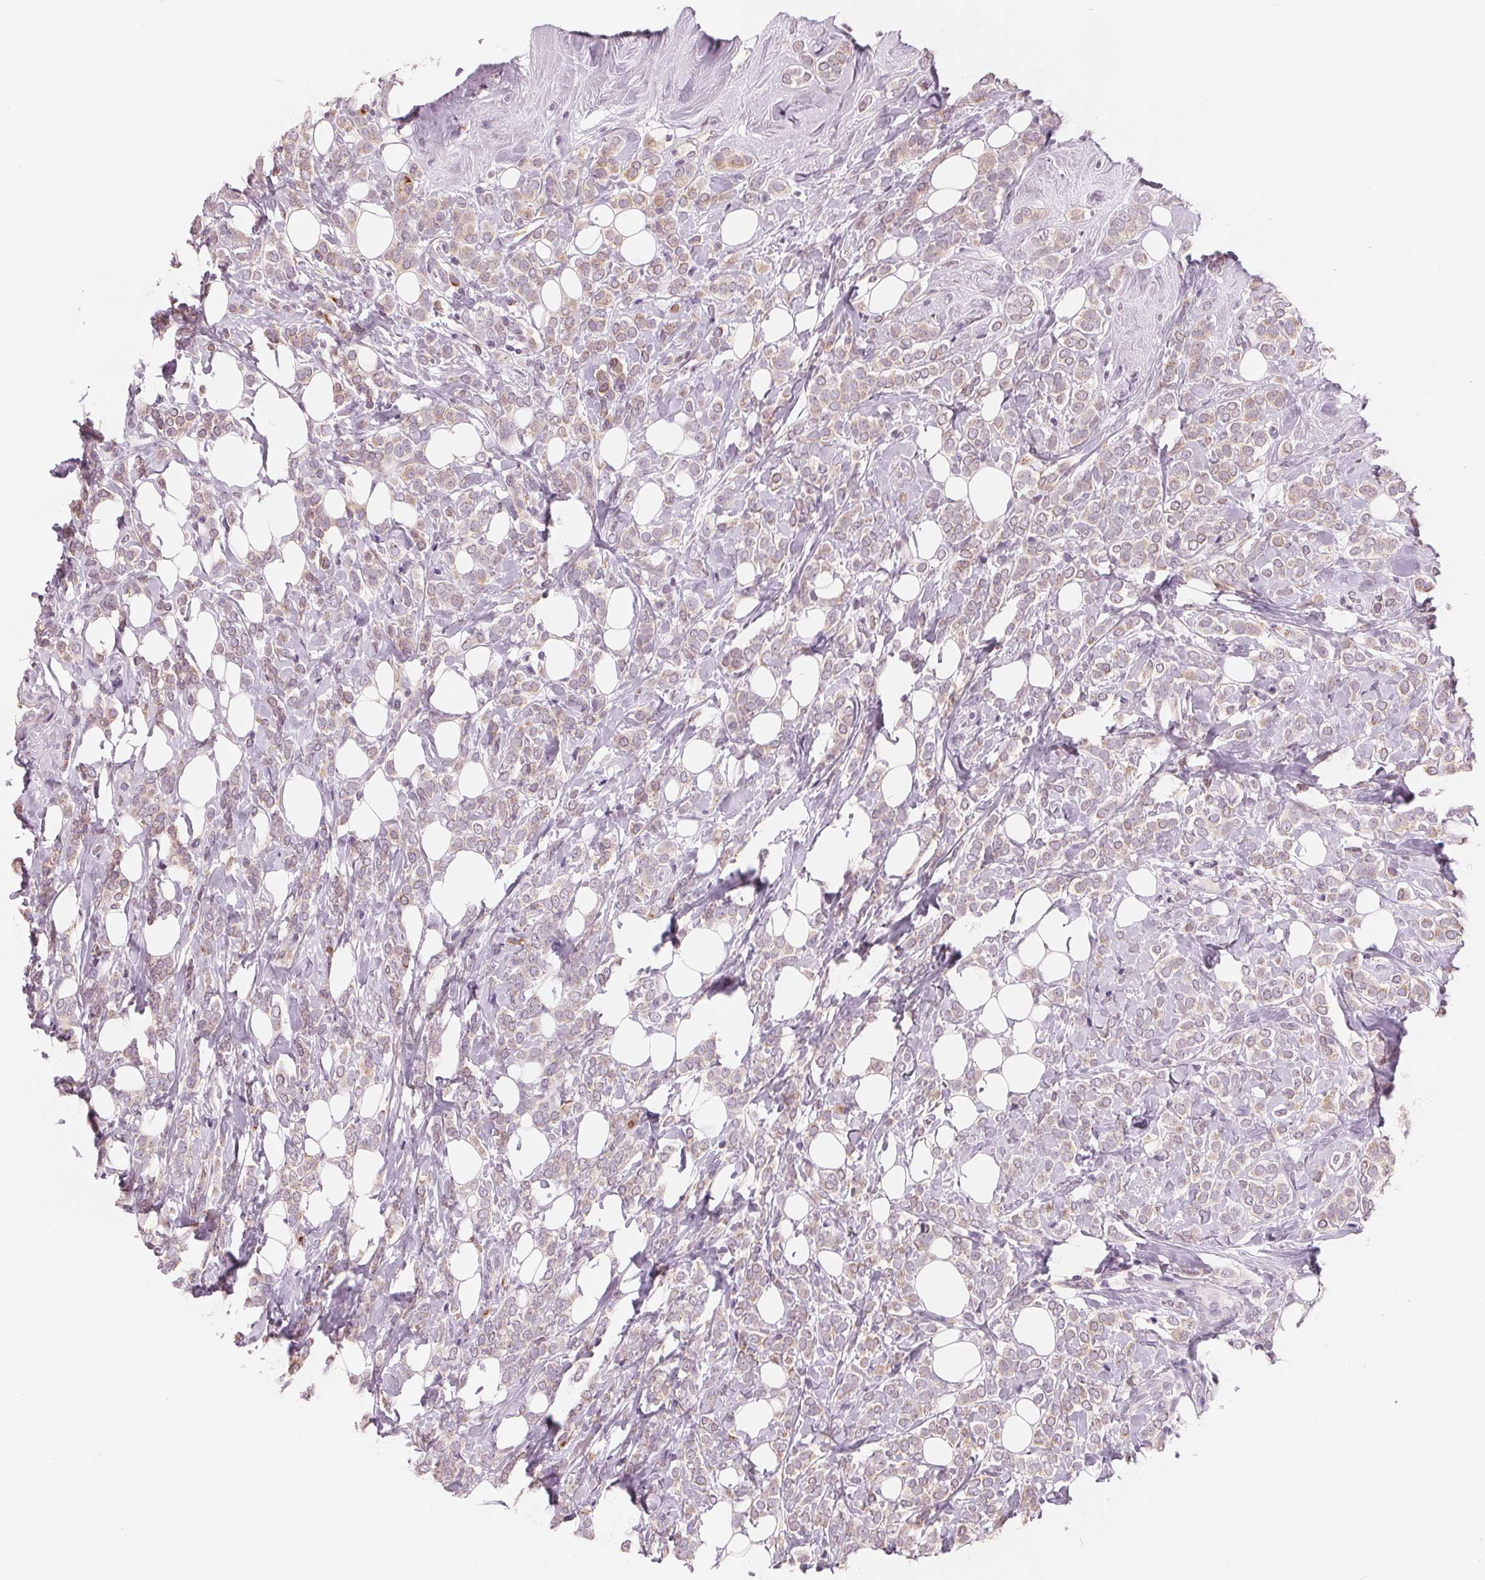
{"staining": {"intensity": "weak", "quantity": "25%-75%", "location": "cytoplasmic/membranous"}, "tissue": "breast cancer", "cell_type": "Tumor cells", "image_type": "cancer", "snomed": [{"axis": "morphology", "description": "Lobular carcinoma"}, {"axis": "topography", "description": "Breast"}], "caption": "This is a photomicrograph of immunohistochemistry (IHC) staining of lobular carcinoma (breast), which shows weak expression in the cytoplasmic/membranous of tumor cells.", "gene": "IL9R", "patient": {"sex": "female", "age": 49}}